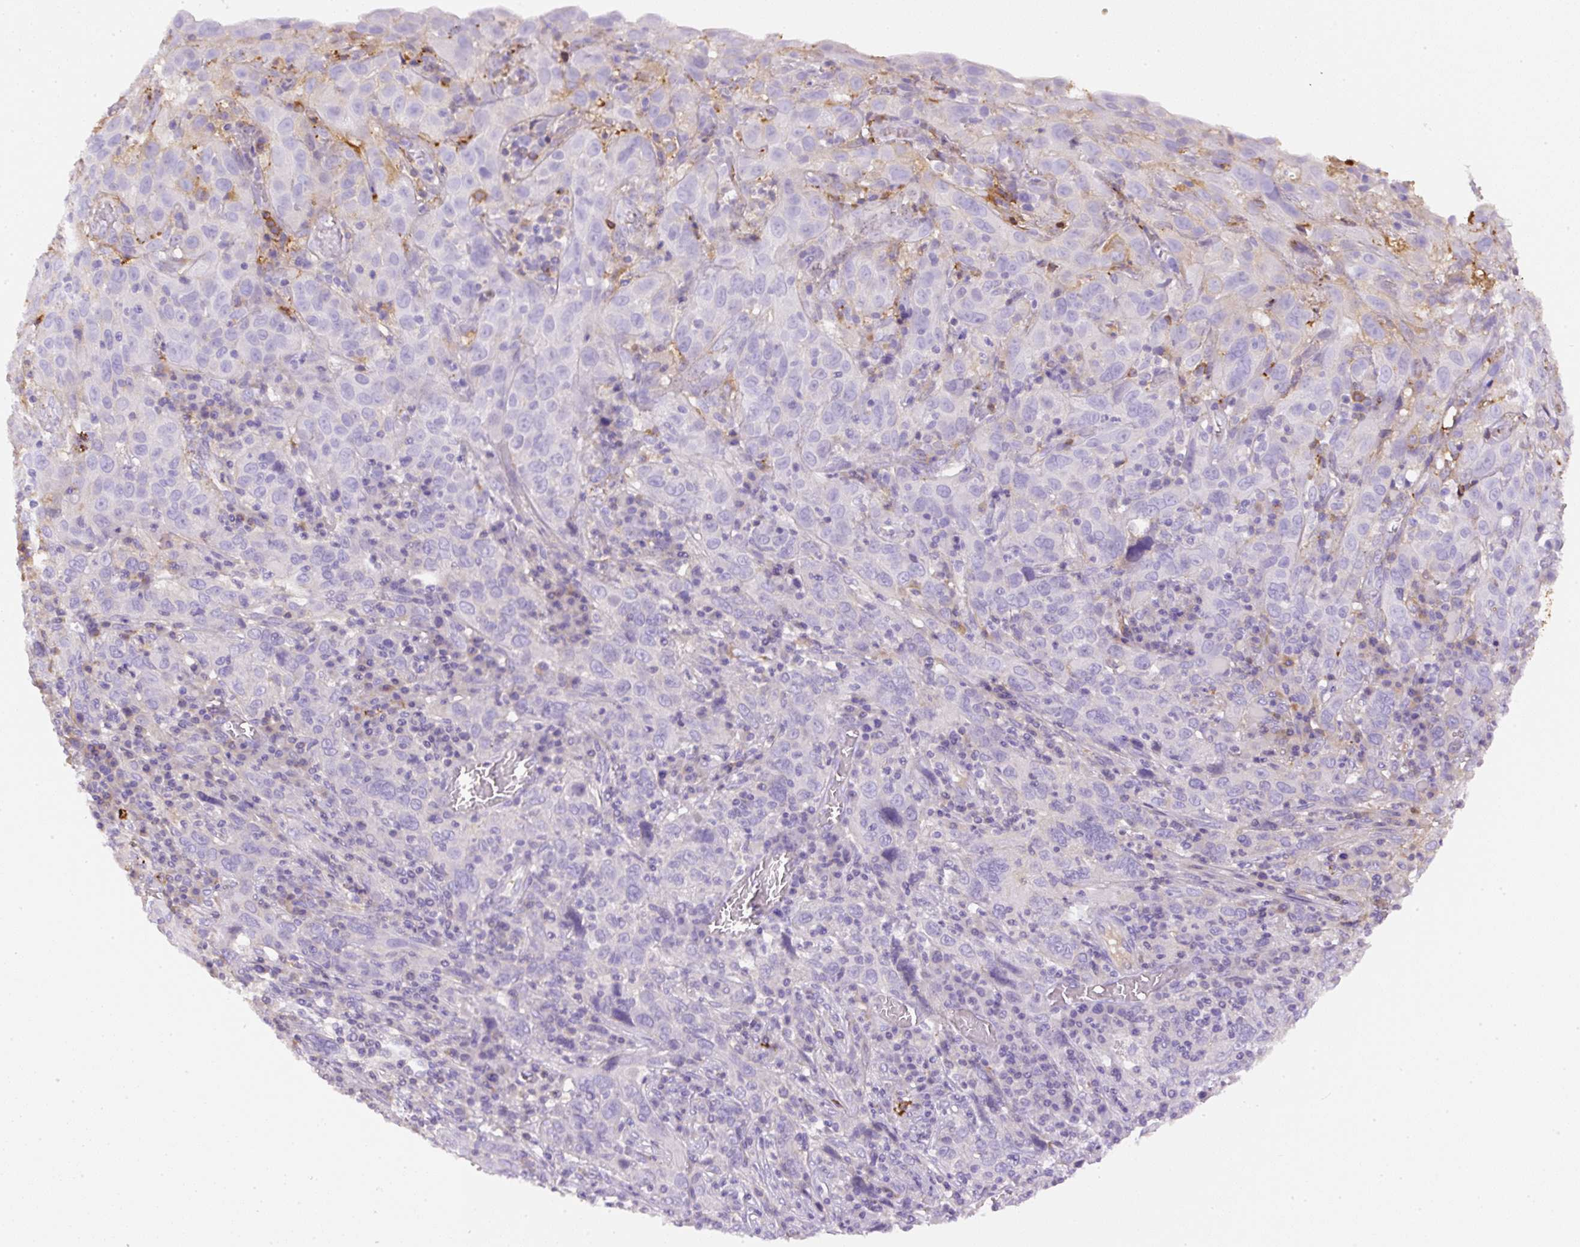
{"staining": {"intensity": "negative", "quantity": "none", "location": "none"}, "tissue": "cervical cancer", "cell_type": "Tumor cells", "image_type": "cancer", "snomed": [{"axis": "morphology", "description": "Squamous cell carcinoma, NOS"}, {"axis": "topography", "description": "Cervix"}], "caption": "DAB (3,3'-diaminobenzidine) immunohistochemical staining of human cervical cancer (squamous cell carcinoma) exhibits no significant expression in tumor cells.", "gene": "APCS", "patient": {"sex": "female", "age": 46}}